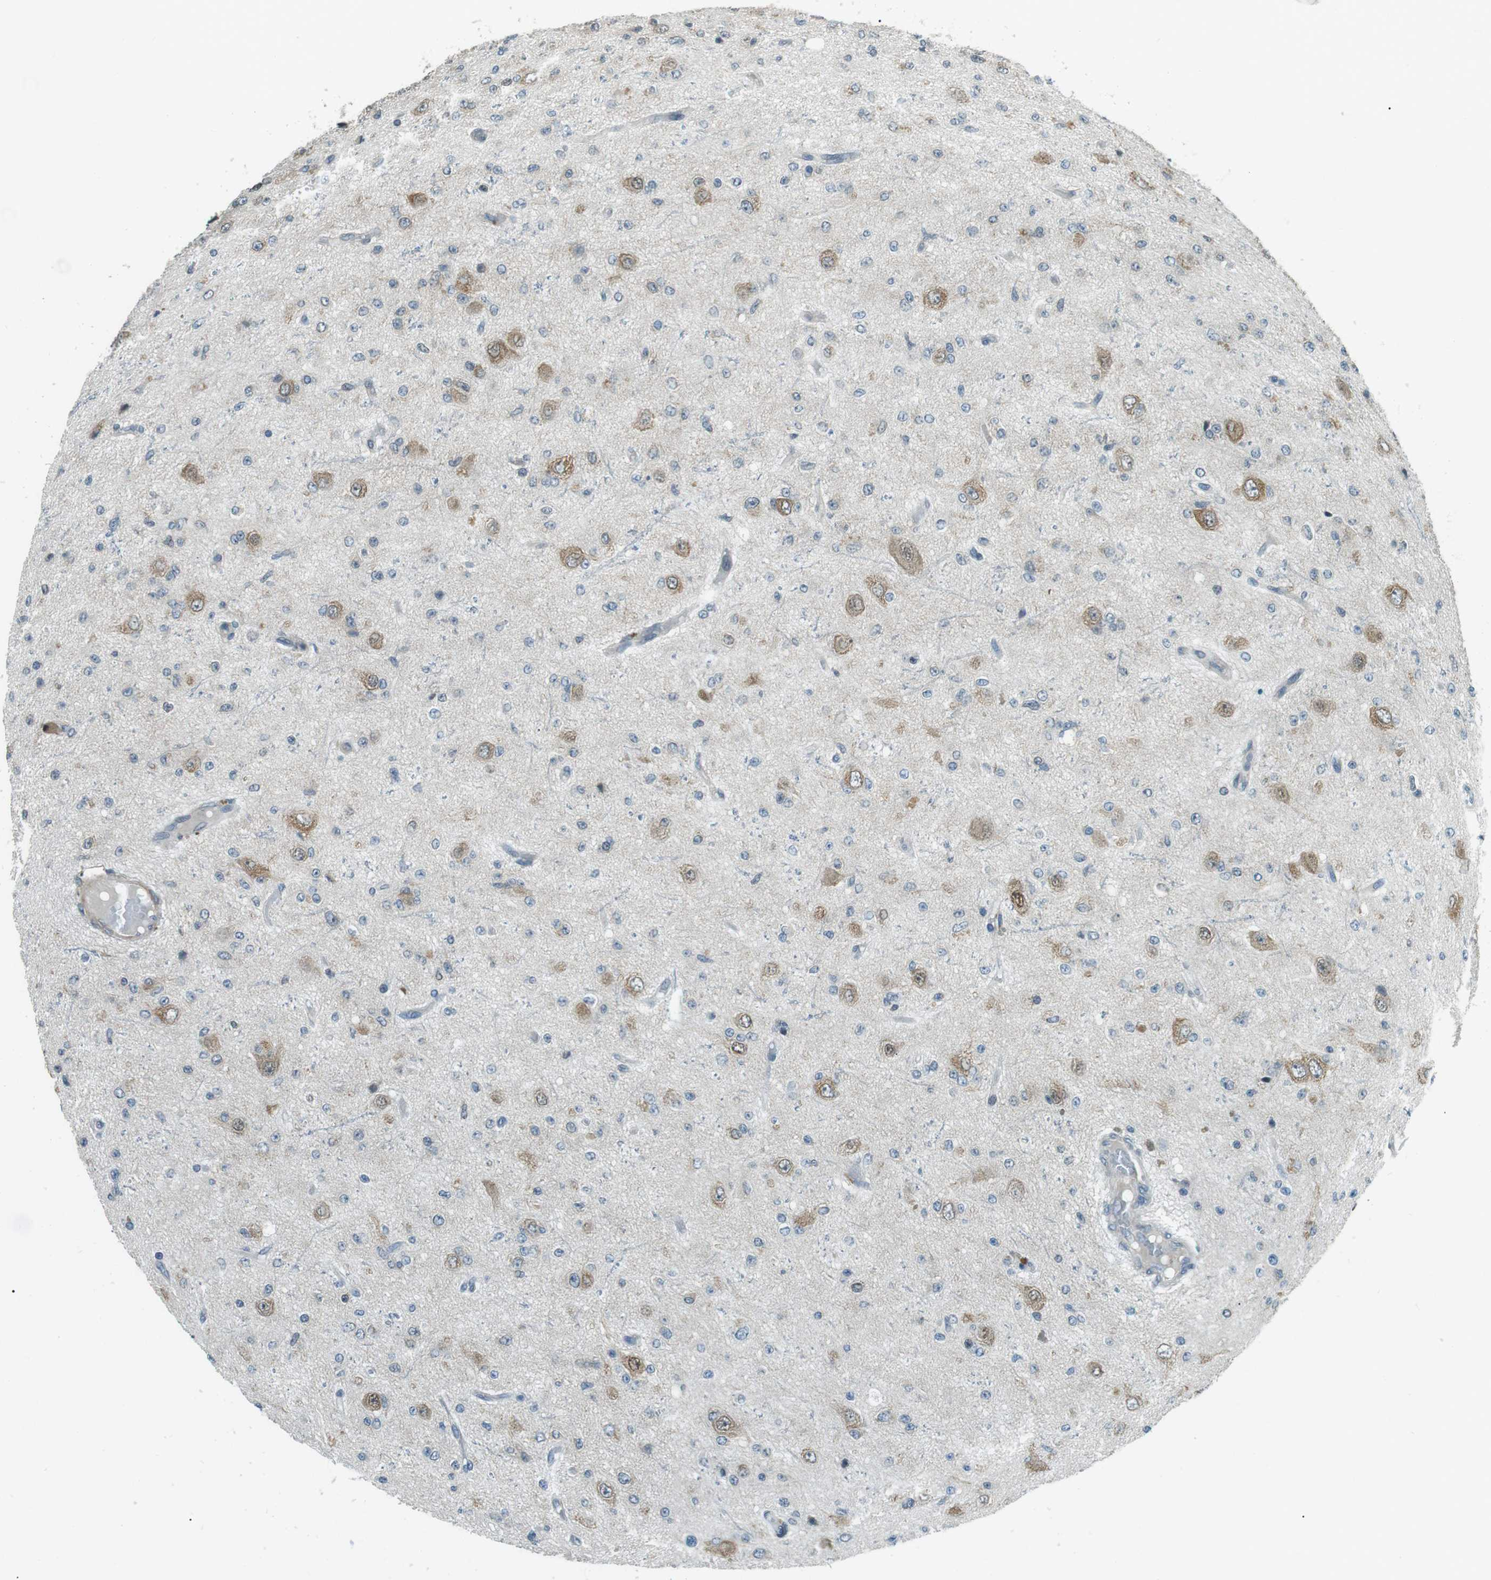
{"staining": {"intensity": "weak", "quantity": "<25%", "location": "cytoplasmic/membranous"}, "tissue": "glioma", "cell_type": "Tumor cells", "image_type": "cancer", "snomed": [{"axis": "morphology", "description": "Glioma, malignant, High grade"}, {"axis": "topography", "description": "pancreas cauda"}], "caption": "Glioma was stained to show a protein in brown. There is no significant positivity in tumor cells. (Brightfield microscopy of DAB (3,3'-diaminobenzidine) immunohistochemistry (IHC) at high magnification).", "gene": "TMEM74", "patient": {"sex": "male", "age": 60}}